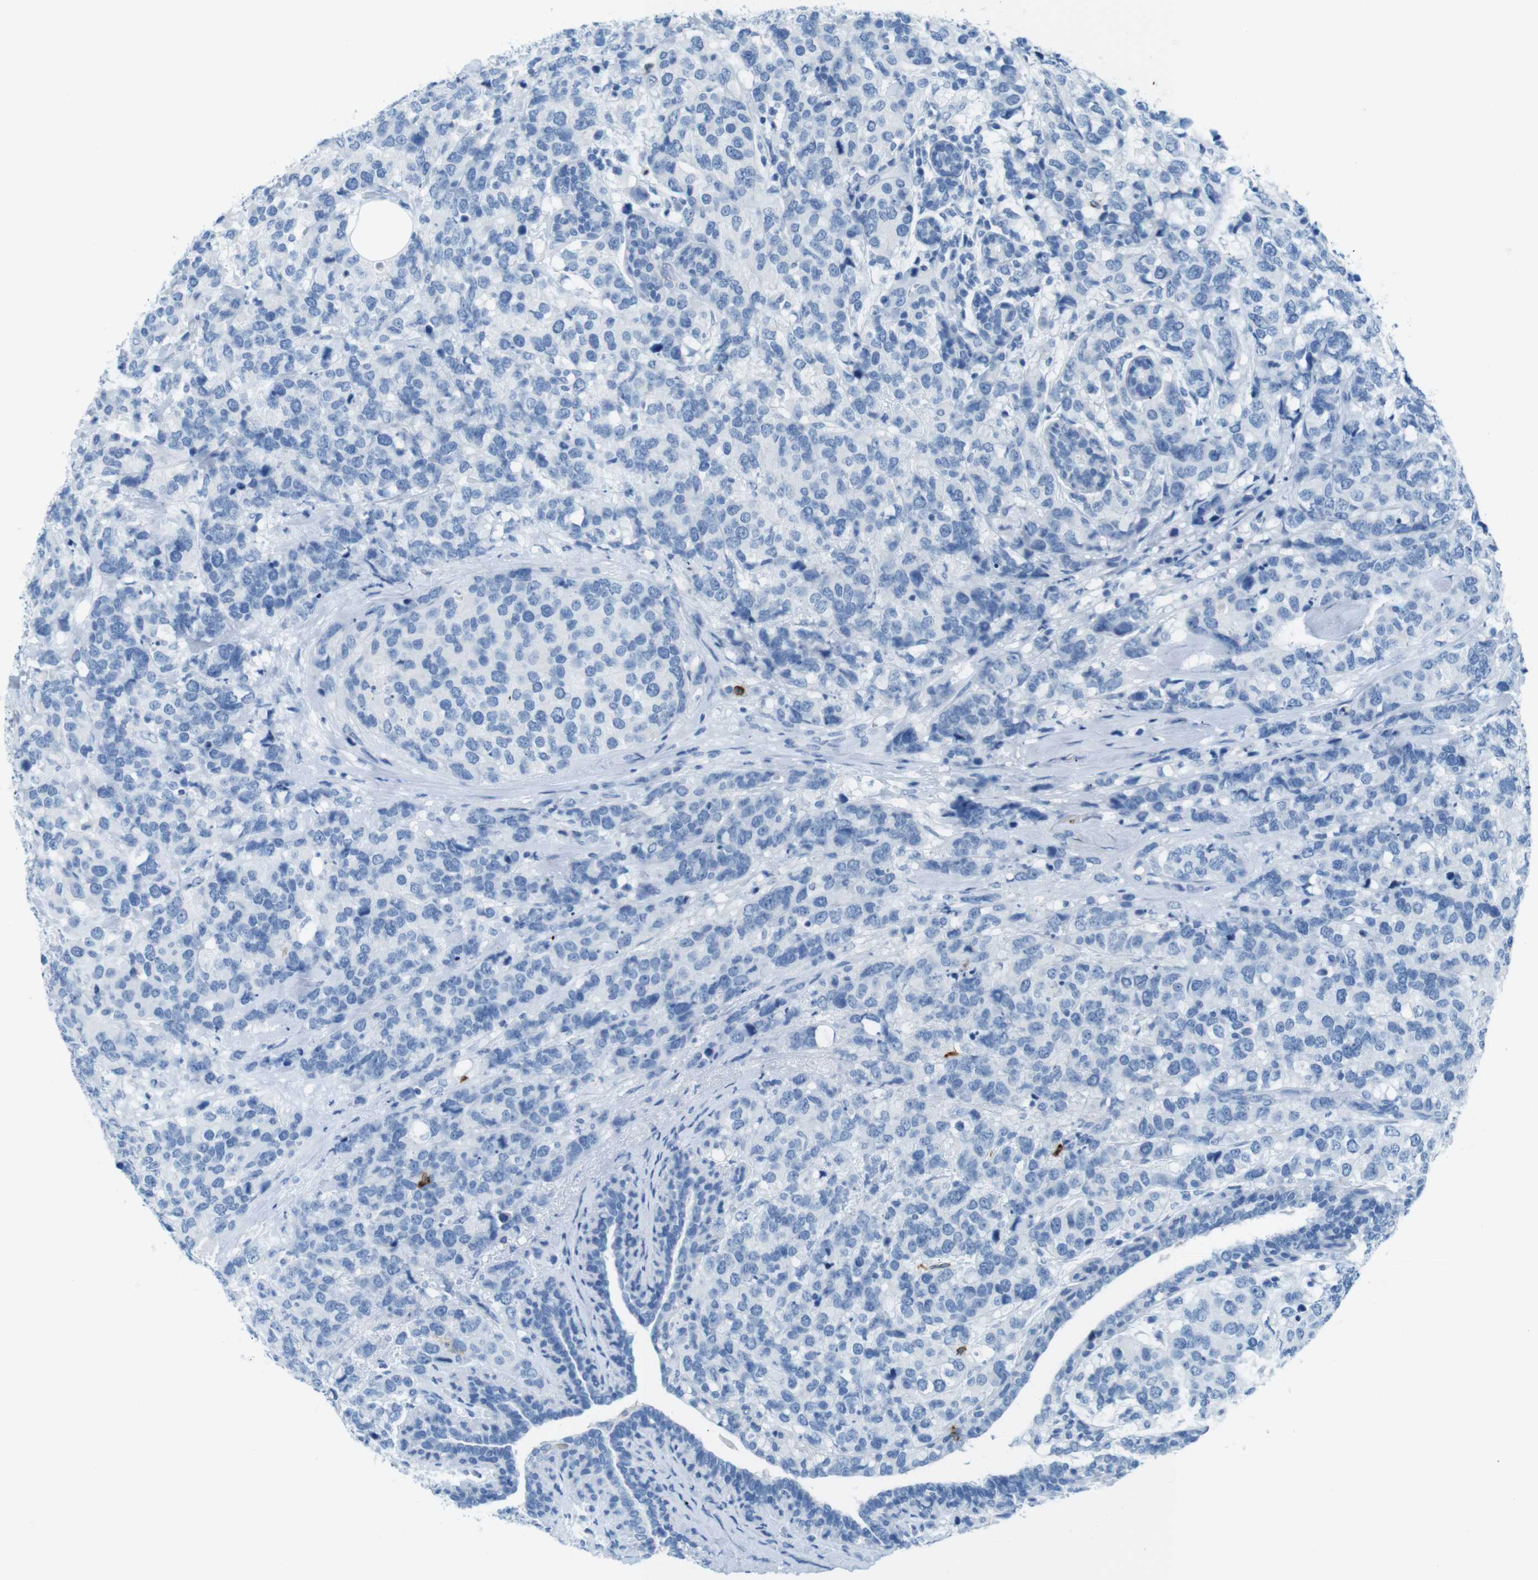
{"staining": {"intensity": "negative", "quantity": "none", "location": "none"}, "tissue": "breast cancer", "cell_type": "Tumor cells", "image_type": "cancer", "snomed": [{"axis": "morphology", "description": "Lobular carcinoma"}, {"axis": "topography", "description": "Breast"}], "caption": "Tumor cells are negative for brown protein staining in breast cancer (lobular carcinoma).", "gene": "MCEMP1", "patient": {"sex": "female", "age": 59}}